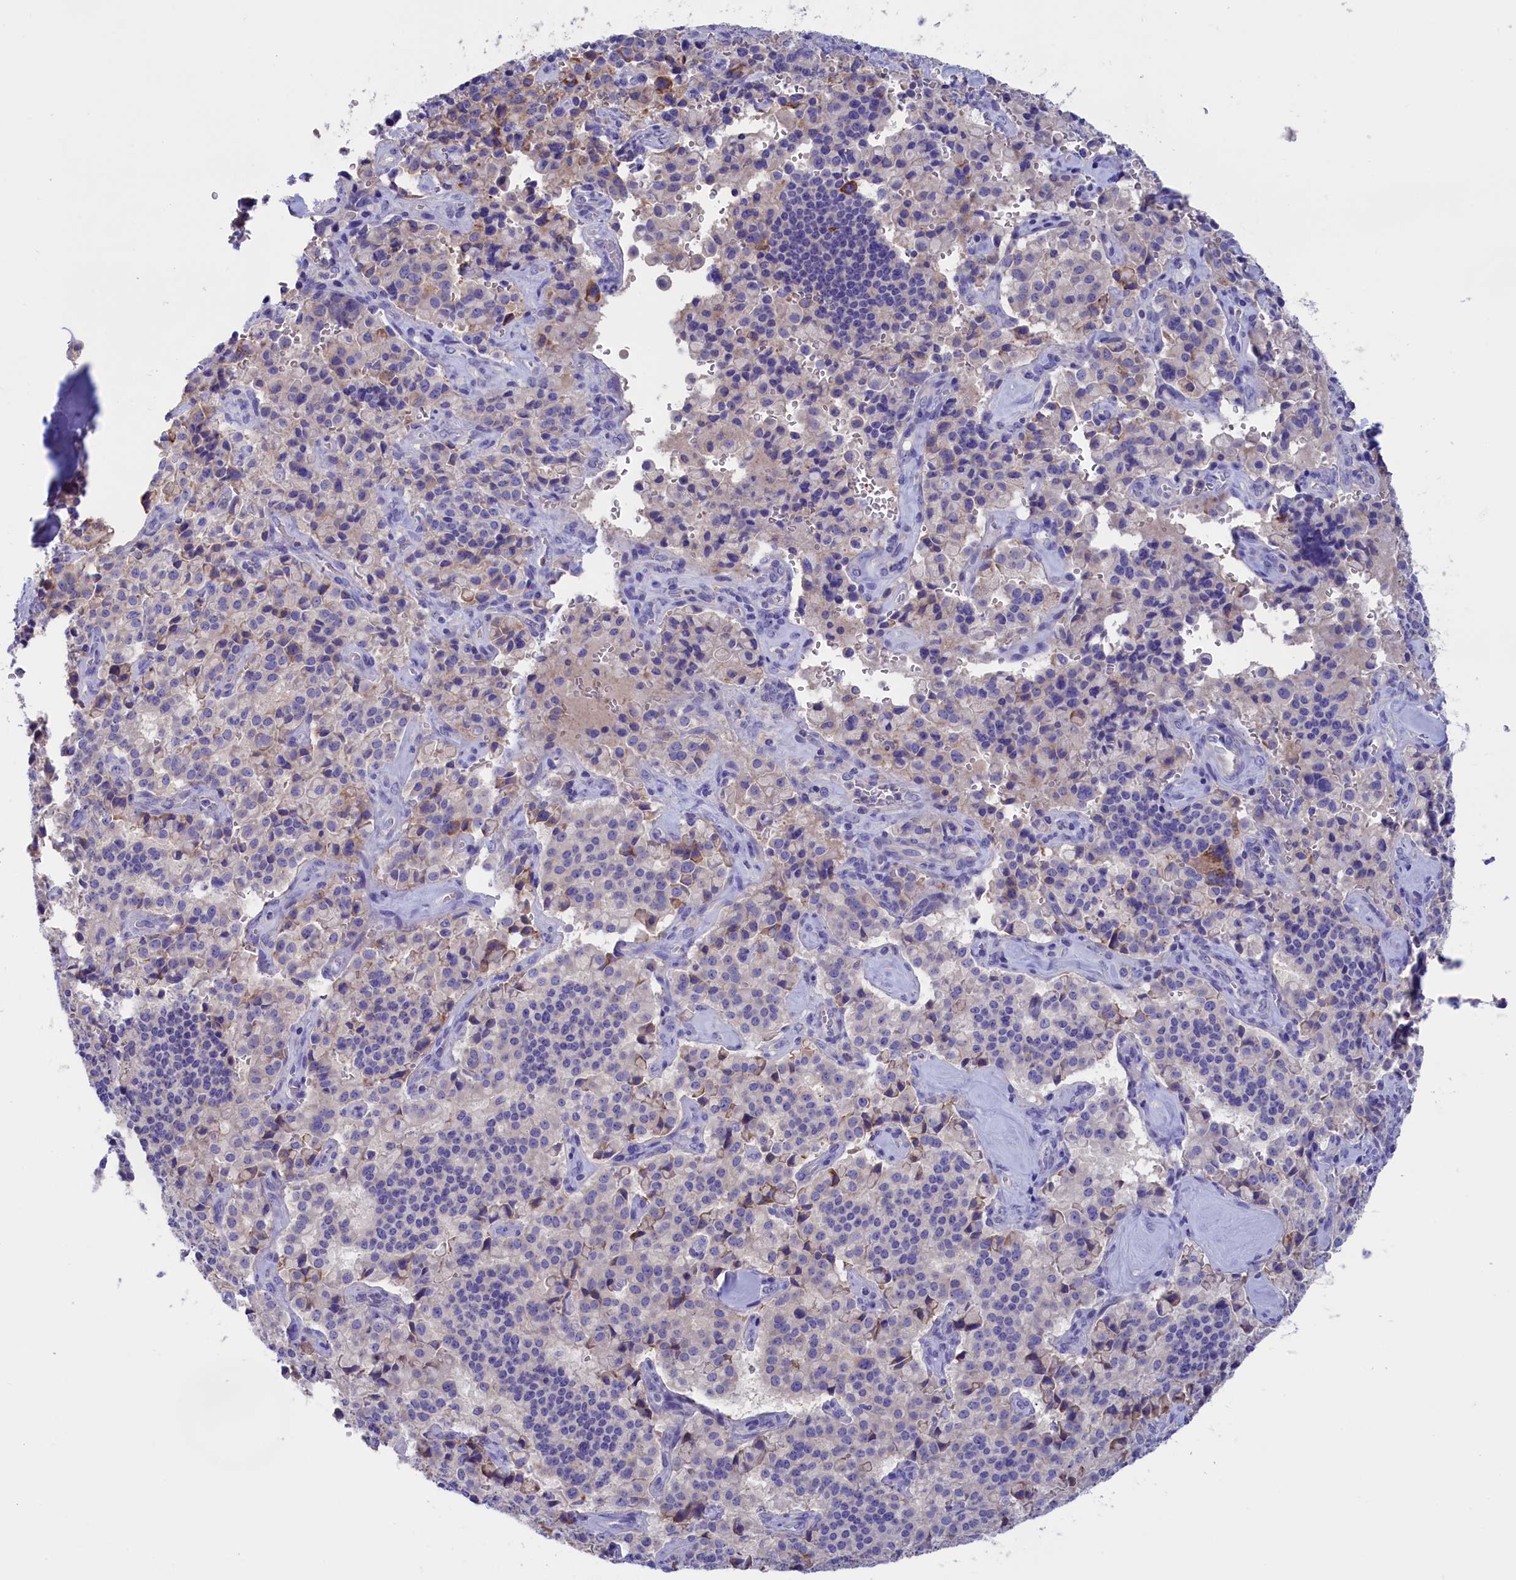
{"staining": {"intensity": "moderate", "quantity": "<25%", "location": "cytoplasmic/membranous"}, "tissue": "pancreatic cancer", "cell_type": "Tumor cells", "image_type": "cancer", "snomed": [{"axis": "morphology", "description": "Adenocarcinoma, NOS"}, {"axis": "topography", "description": "Pancreas"}], "caption": "Pancreatic cancer tissue displays moderate cytoplasmic/membranous staining in approximately <25% of tumor cells, visualized by immunohistochemistry. (DAB (3,3'-diaminobenzidine) IHC with brightfield microscopy, high magnification).", "gene": "VPS35L", "patient": {"sex": "male", "age": 65}}